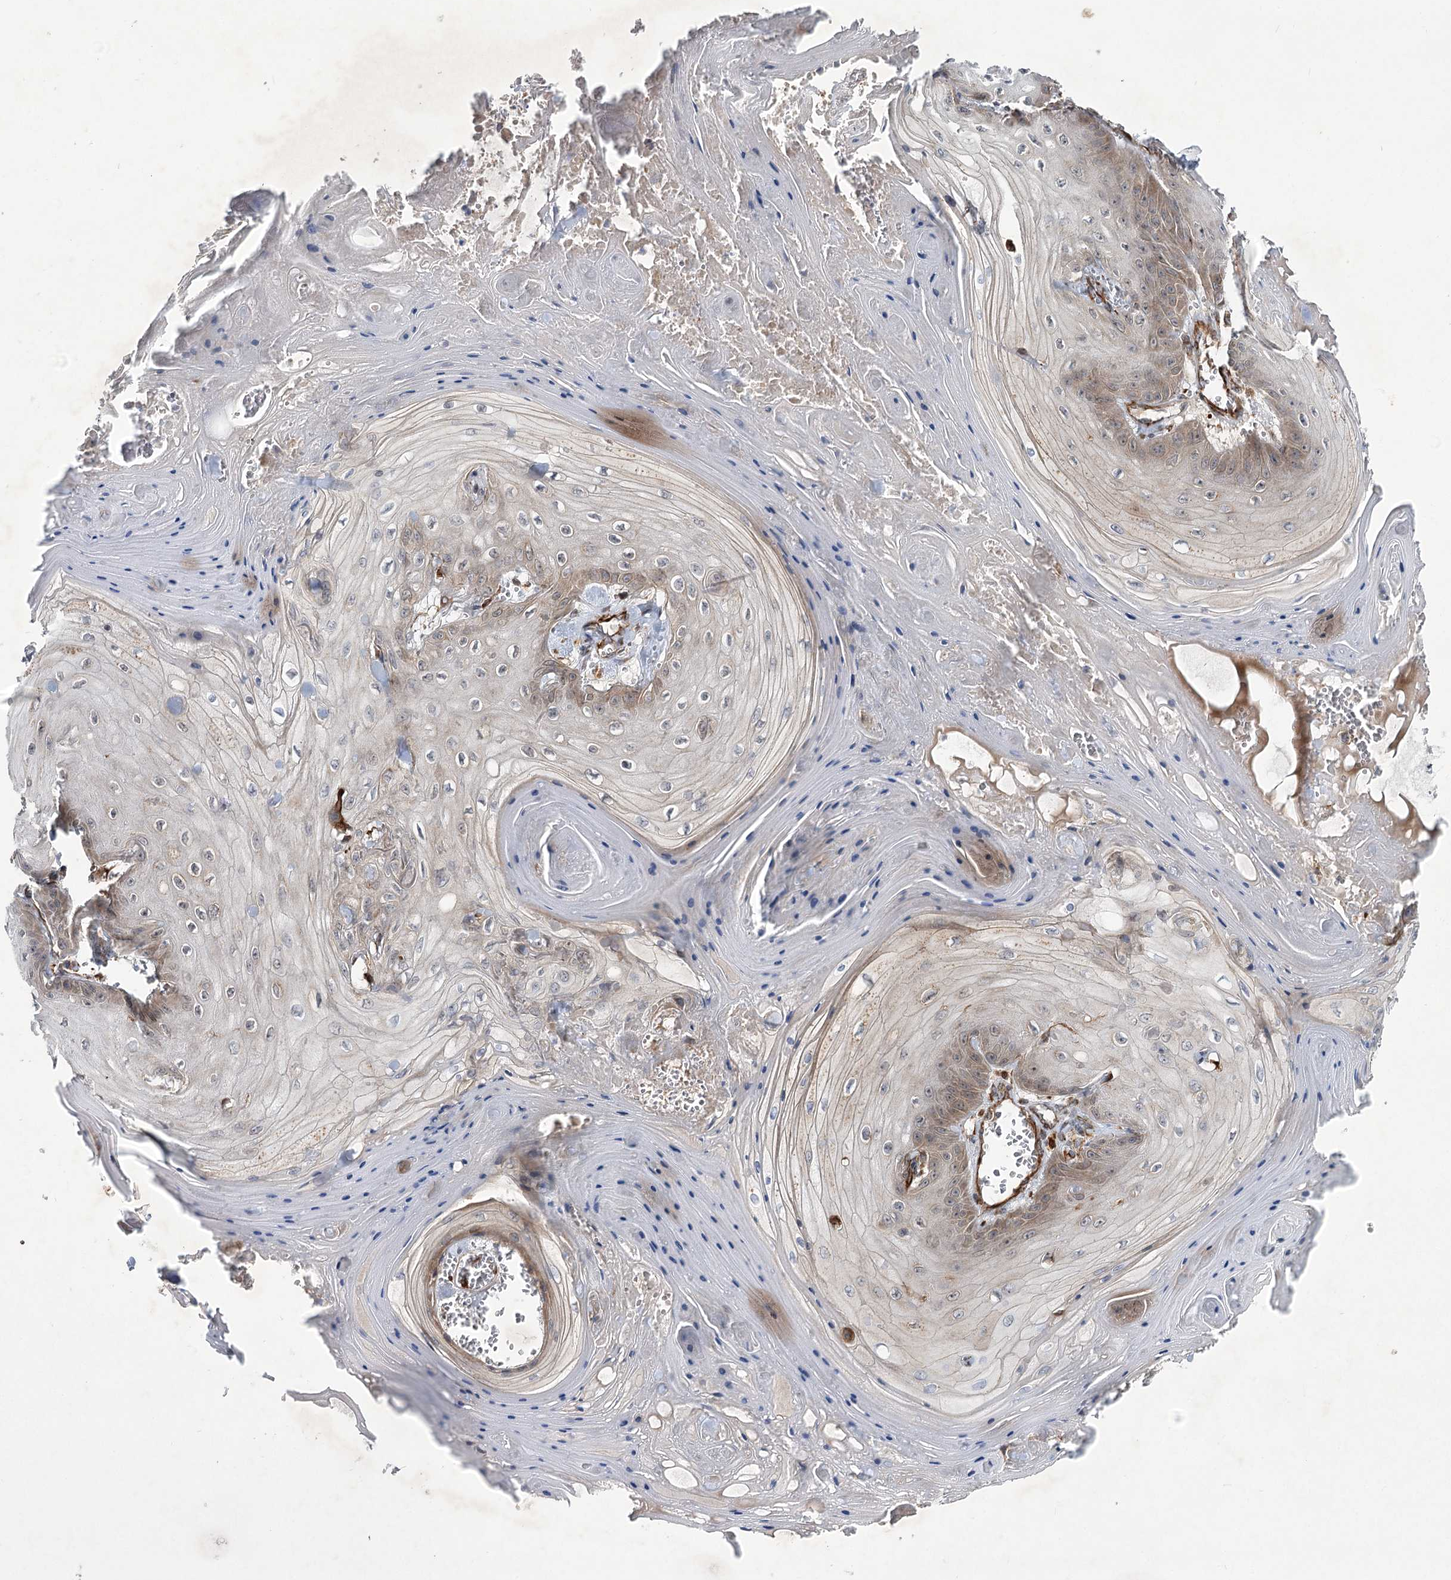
{"staining": {"intensity": "weak", "quantity": "25%-75%", "location": "cytoplasmic/membranous"}, "tissue": "skin cancer", "cell_type": "Tumor cells", "image_type": "cancer", "snomed": [{"axis": "morphology", "description": "Squamous cell carcinoma, NOS"}, {"axis": "topography", "description": "Skin"}], "caption": "Protein staining displays weak cytoplasmic/membranous positivity in about 25%-75% of tumor cells in skin cancer (squamous cell carcinoma). Nuclei are stained in blue.", "gene": "DPEP2", "patient": {"sex": "male", "age": 74}}